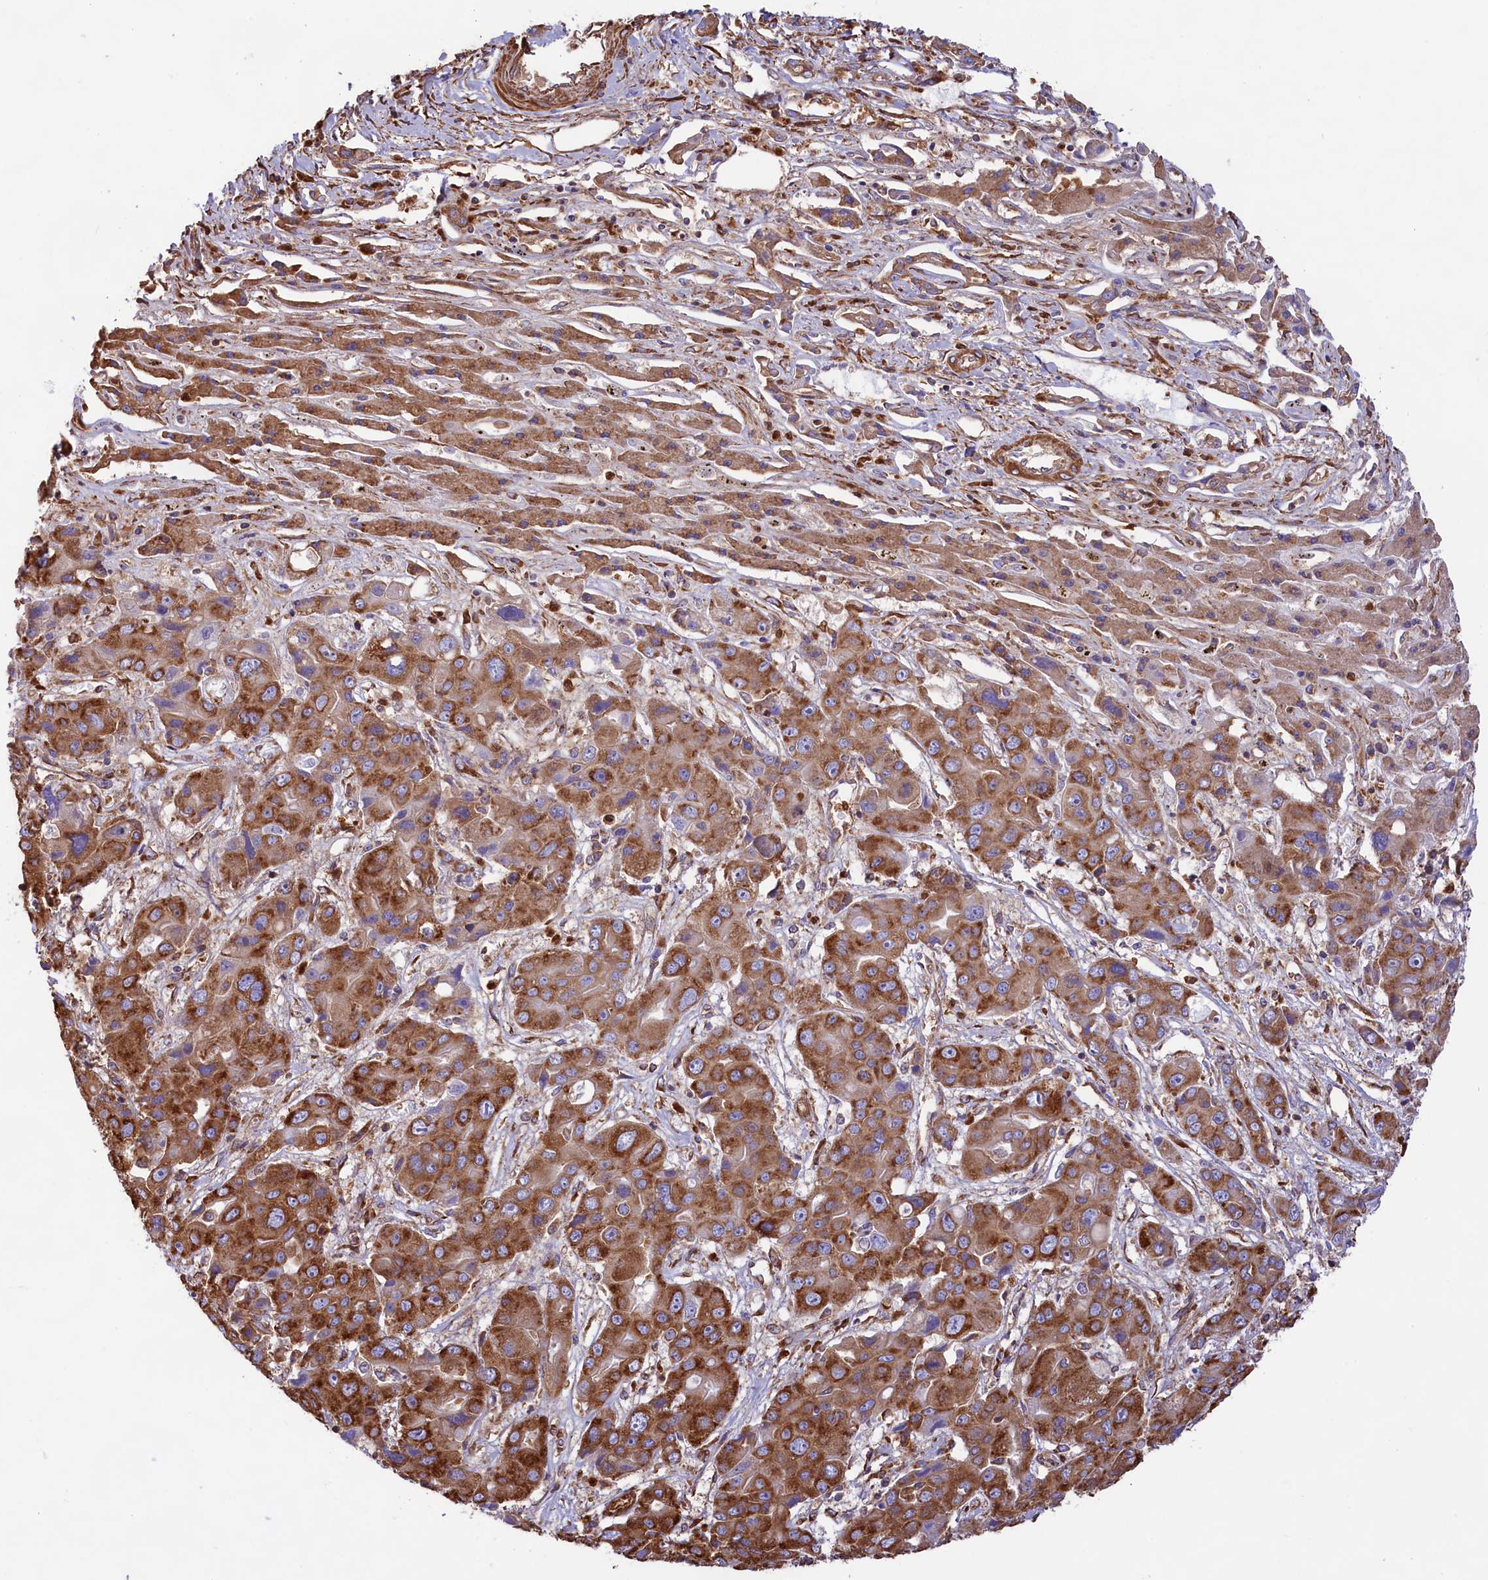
{"staining": {"intensity": "strong", "quantity": ">75%", "location": "cytoplasmic/membranous"}, "tissue": "liver cancer", "cell_type": "Tumor cells", "image_type": "cancer", "snomed": [{"axis": "morphology", "description": "Cholangiocarcinoma"}, {"axis": "topography", "description": "Liver"}], "caption": "Human liver cancer (cholangiocarcinoma) stained with a protein marker reveals strong staining in tumor cells.", "gene": "GYS1", "patient": {"sex": "male", "age": 67}}